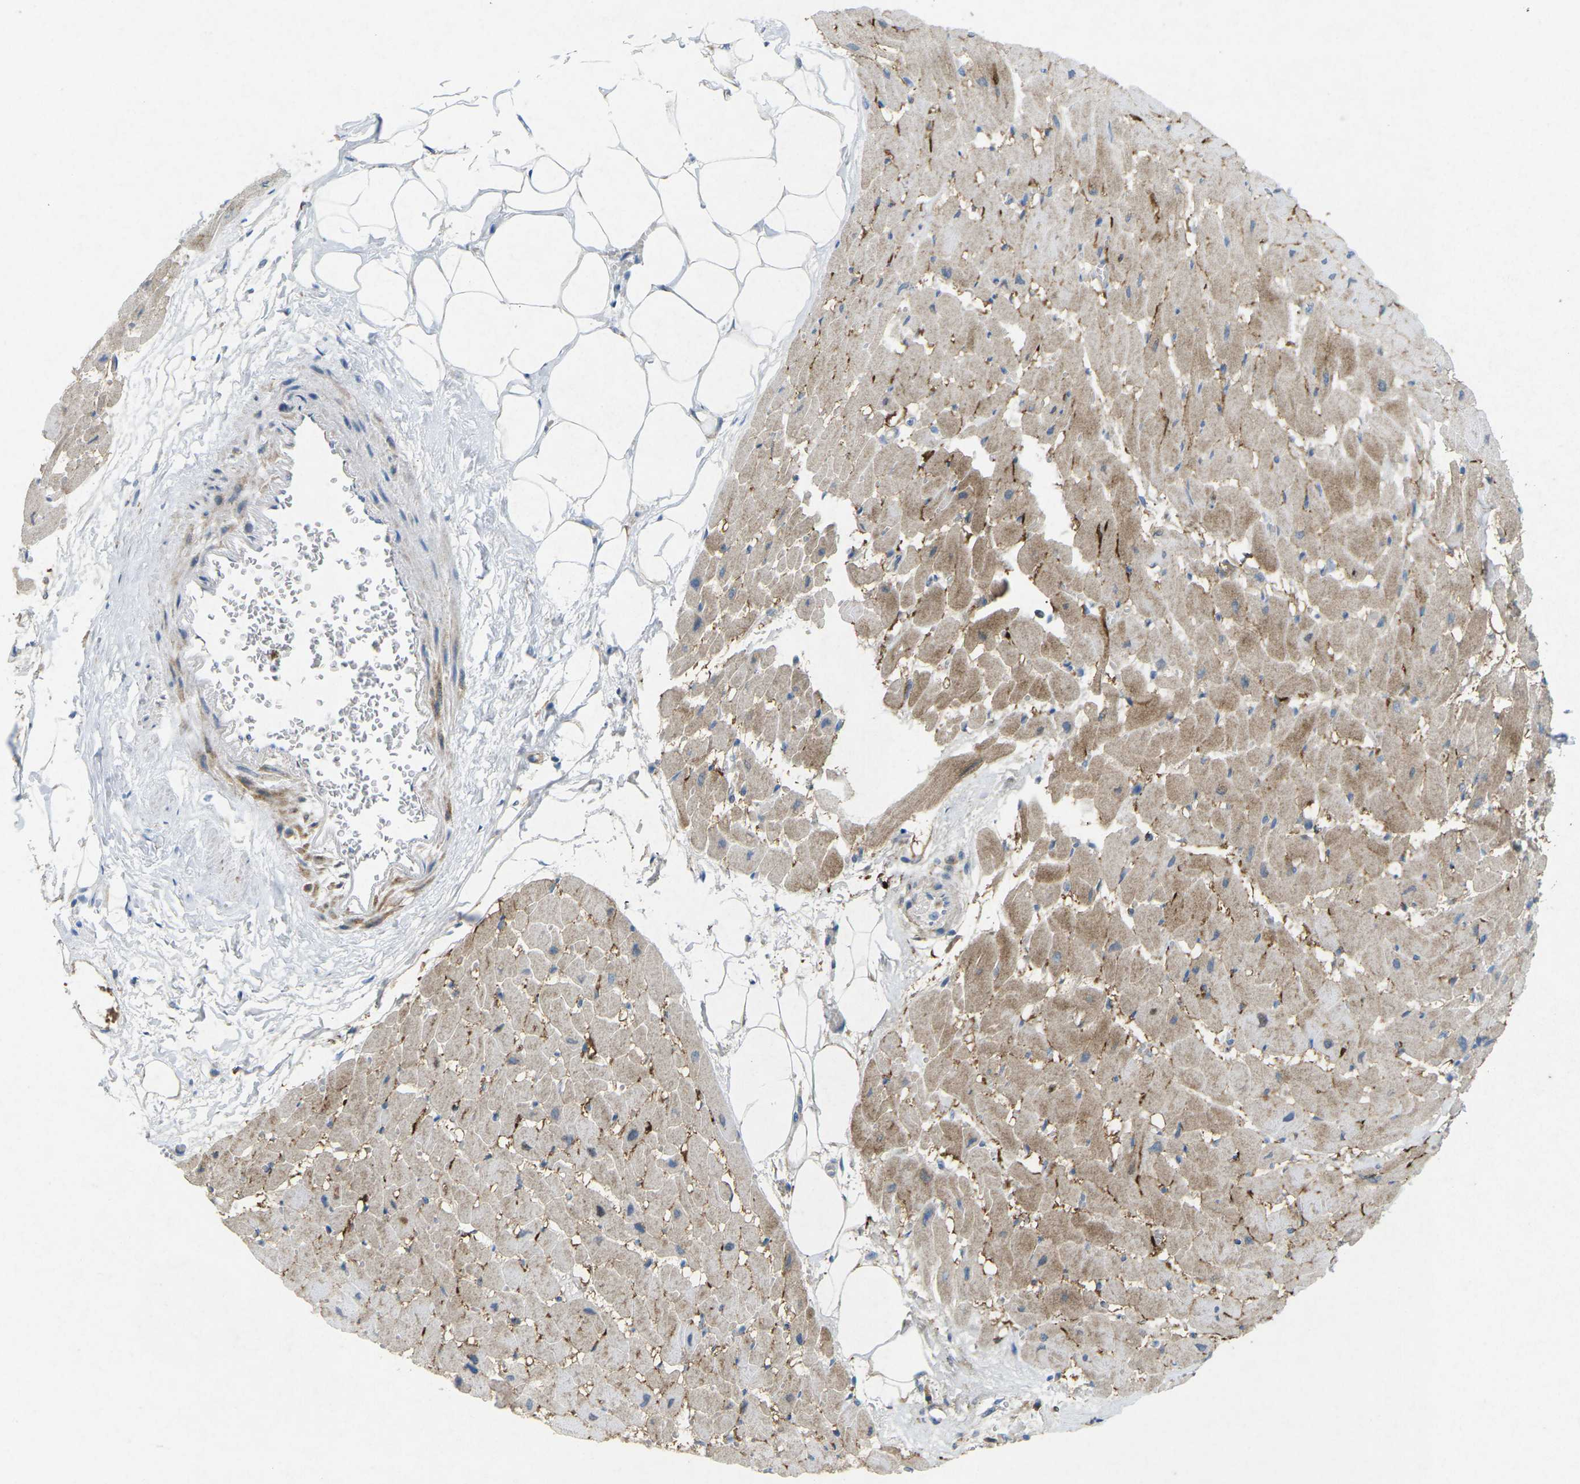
{"staining": {"intensity": "weak", "quantity": ">75%", "location": "cytoplasmic/membranous"}, "tissue": "heart muscle", "cell_type": "Cardiomyocytes", "image_type": "normal", "snomed": [{"axis": "morphology", "description": "Normal tissue, NOS"}, {"axis": "topography", "description": "Heart"}], "caption": "Benign heart muscle was stained to show a protein in brown. There is low levels of weak cytoplasmic/membranous expression in approximately >75% of cardiomyocytes.", "gene": "STK11", "patient": {"sex": "female", "age": 19}}